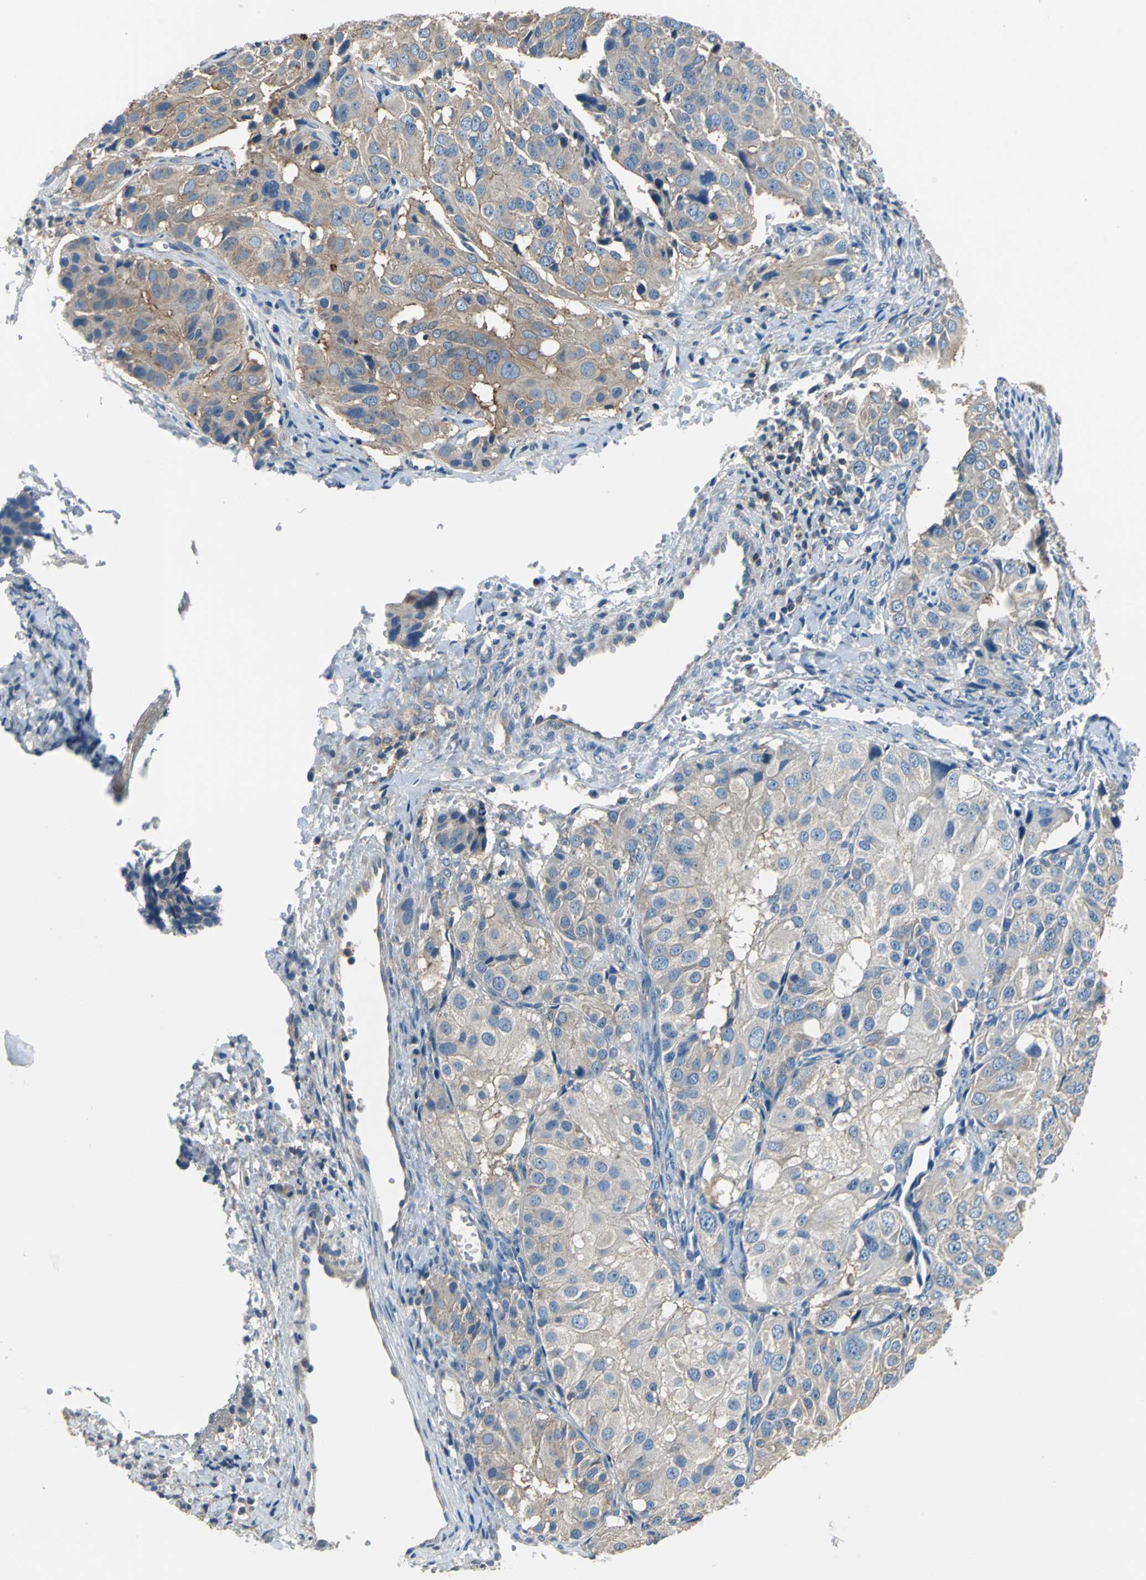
{"staining": {"intensity": "weak", "quantity": "25%-75%", "location": "cytoplasmic/membranous"}, "tissue": "ovarian cancer", "cell_type": "Tumor cells", "image_type": "cancer", "snomed": [{"axis": "morphology", "description": "Carcinoma, endometroid"}, {"axis": "topography", "description": "Ovary"}], "caption": "A histopathology image of human endometroid carcinoma (ovarian) stained for a protein exhibits weak cytoplasmic/membranous brown staining in tumor cells.", "gene": "PRKCA", "patient": {"sex": "female", "age": 51}}